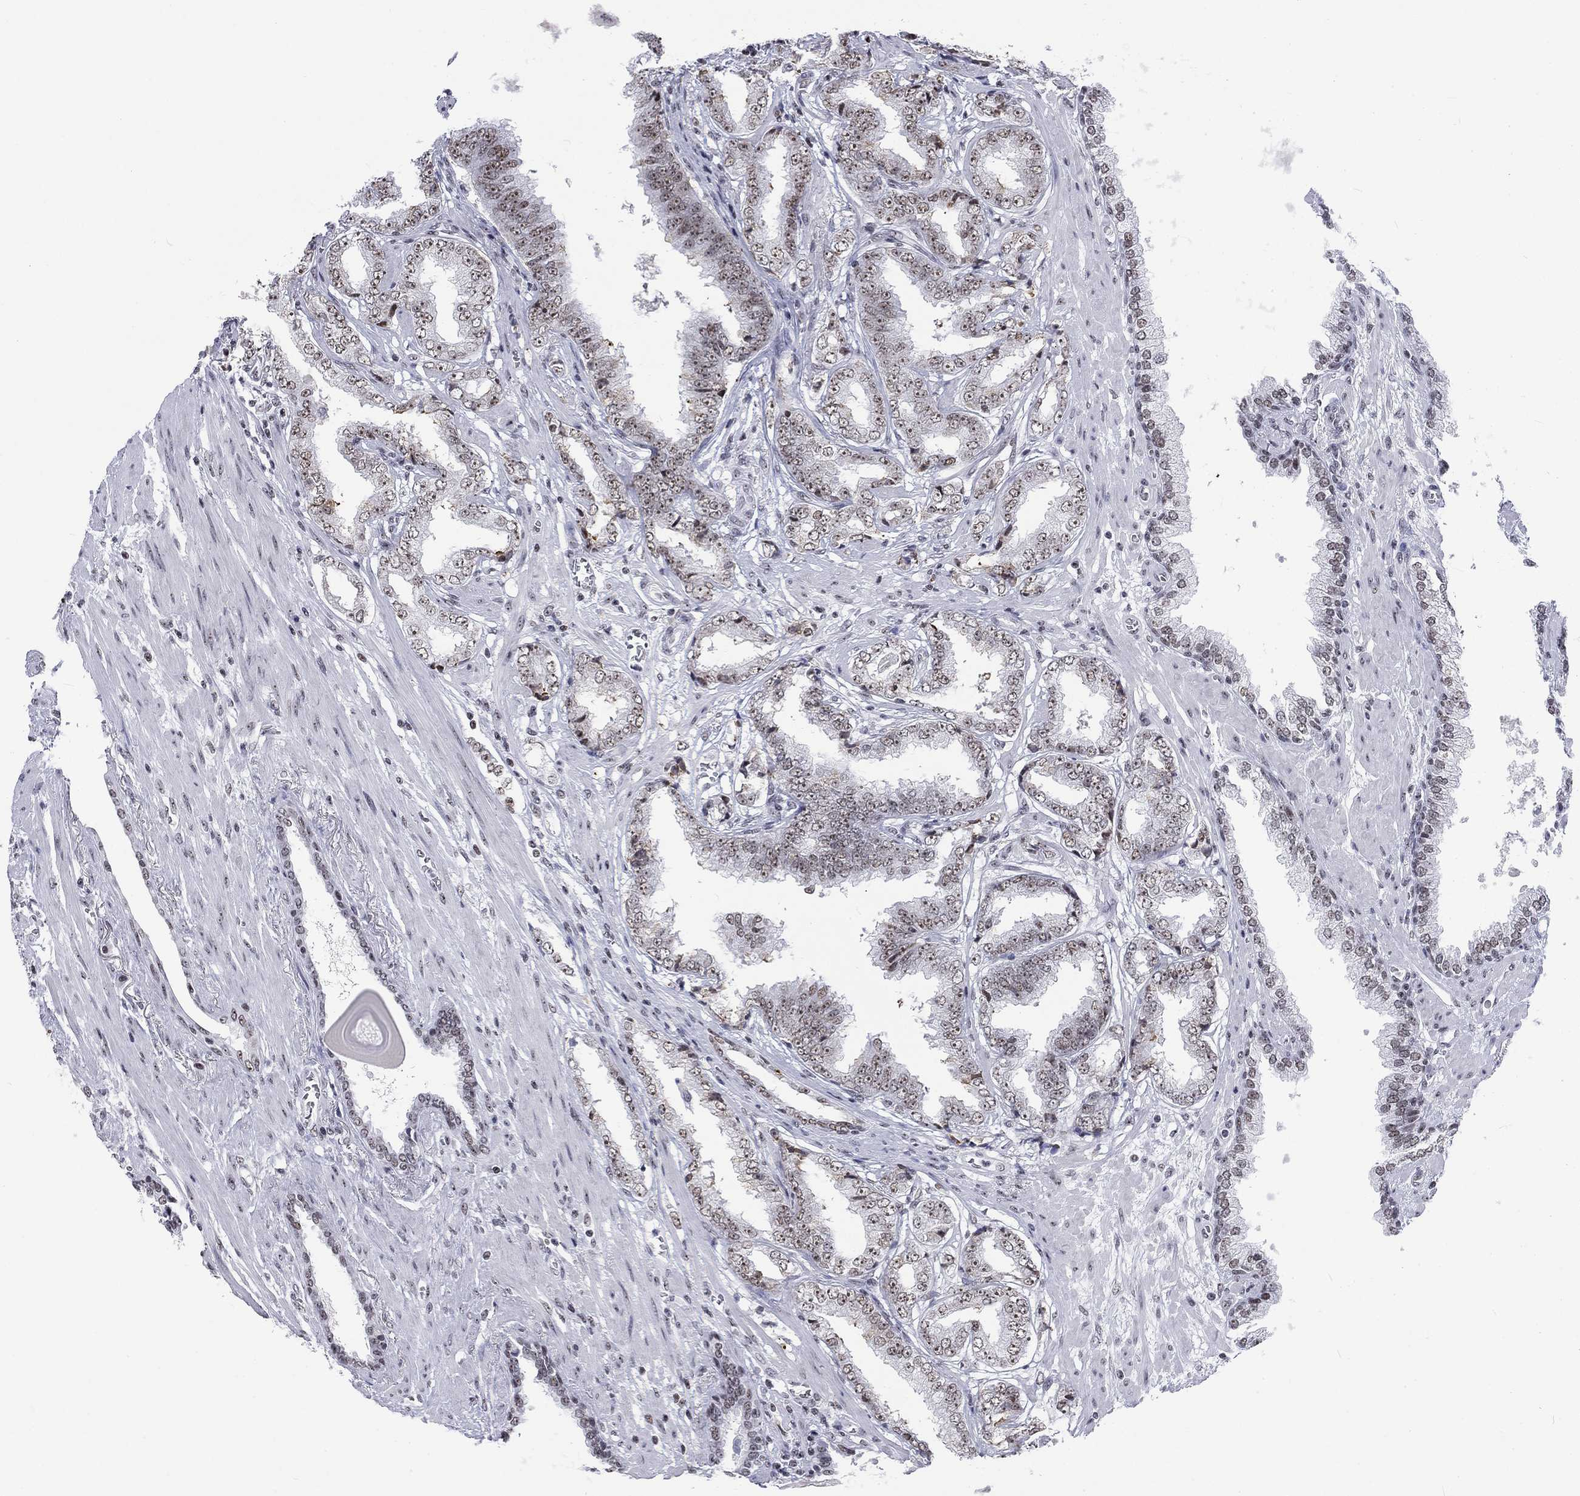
{"staining": {"intensity": "weak", "quantity": "25%-75%", "location": "nuclear"}, "tissue": "prostate cancer", "cell_type": "Tumor cells", "image_type": "cancer", "snomed": [{"axis": "morphology", "description": "Adenocarcinoma, Low grade"}, {"axis": "topography", "description": "Prostate"}], "caption": "IHC of prostate cancer (adenocarcinoma (low-grade)) shows low levels of weak nuclear staining in about 25%-75% of tumor cells. (DAB IHC, brown staining for protein, blue staining for nuclei).", "gene": "CSRNP3", "patient": {"sex": "male", "age": 69}}